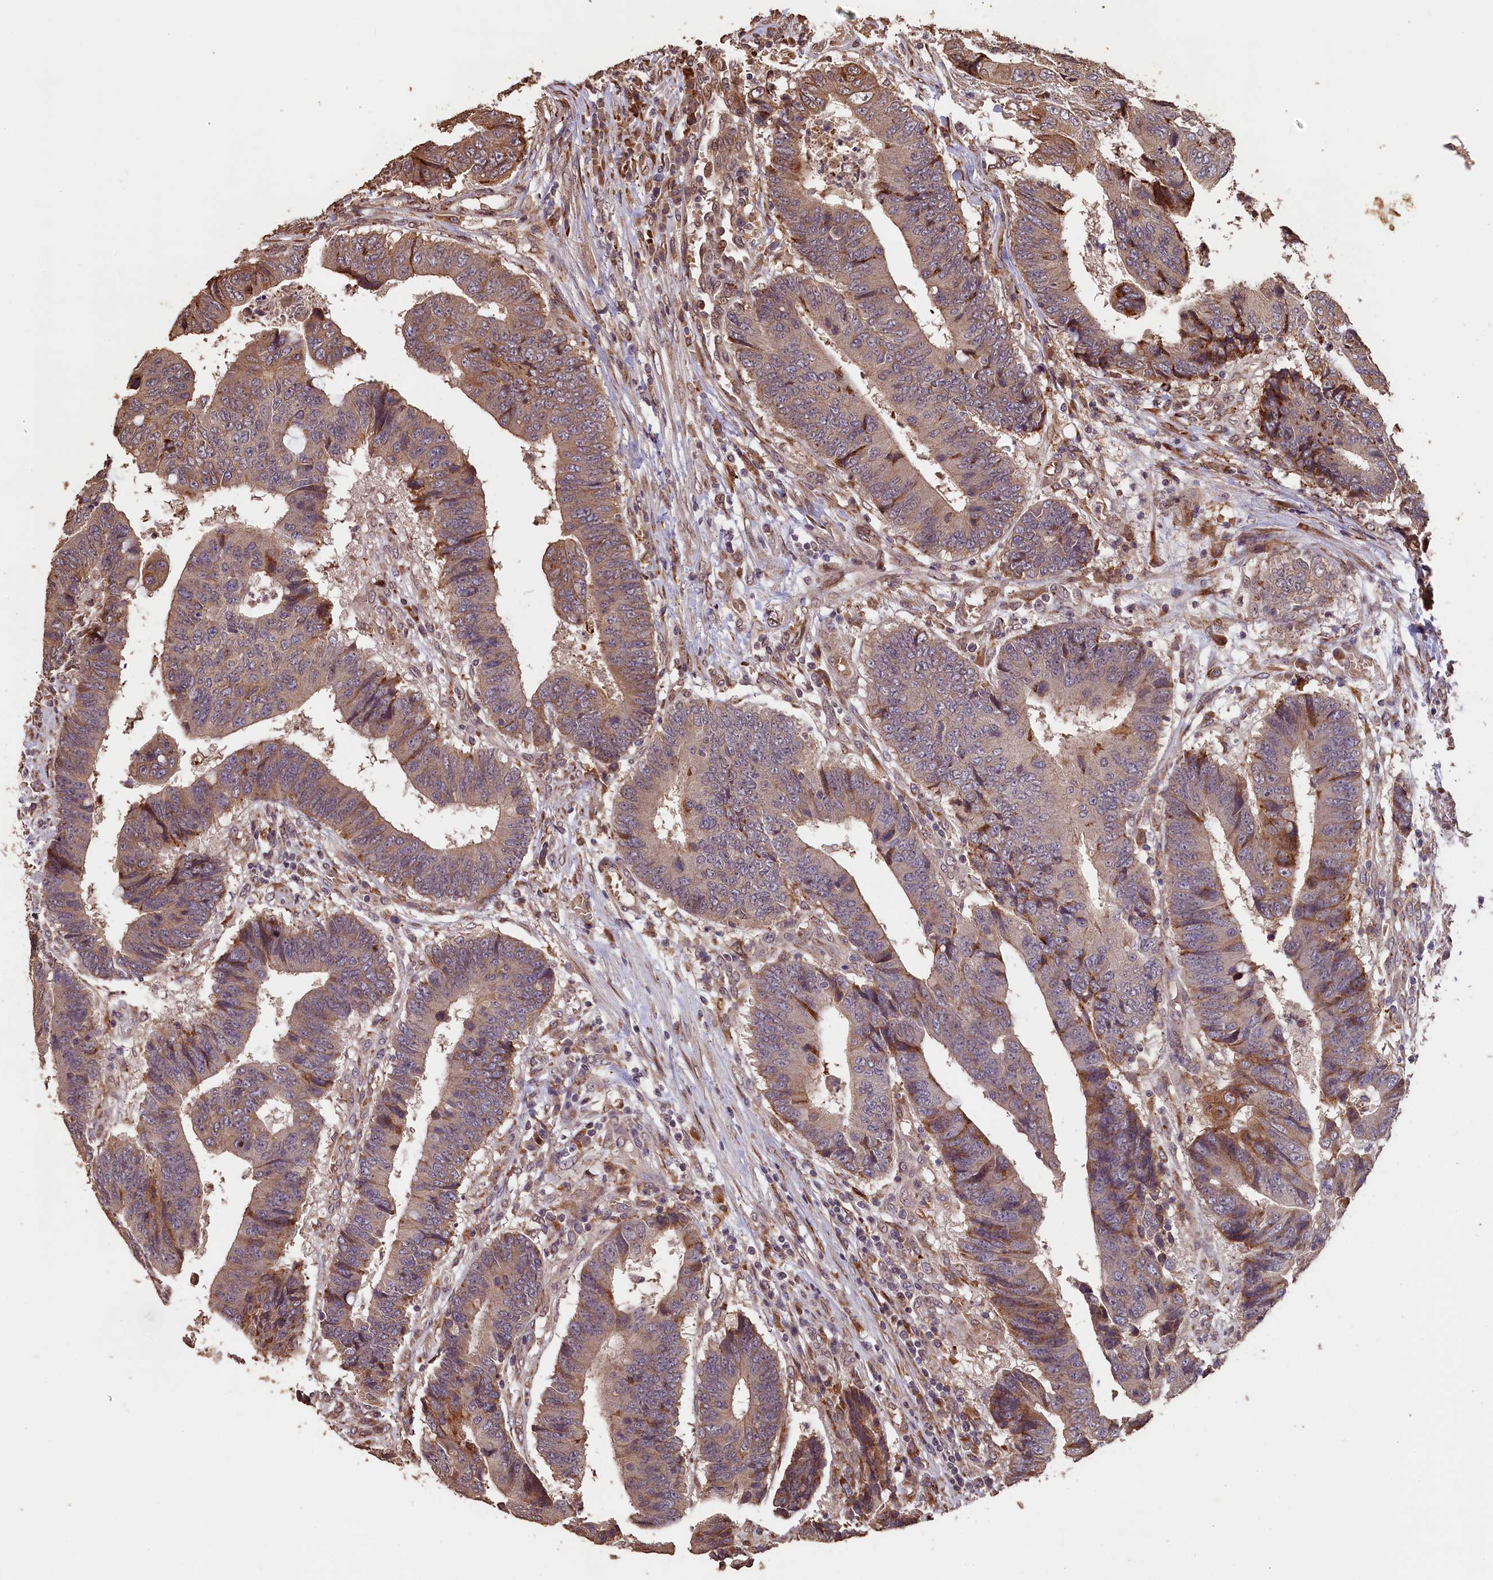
{"staining": {"intensity": "moderate", "quantity": "25%-75%", "location": "cytoplasmic/membranous"}, "tissue": "colorectal cancer", "cell_type": "Tumor cells", "image_type": "cancer", "snomed": [{"axis": "morphology", "description": "Adenocarcinoma, NOS"}, {"axis": "topography", "description": "Rectum"}], "caption": "Moderate cytoplasmic/membranous protein expression is present in approximately 25%-75% of tumor cells in adenocarcinoma (colorectal).", "gene": "SLC38A7", "patient": {"sex": "male", "age": 84}}